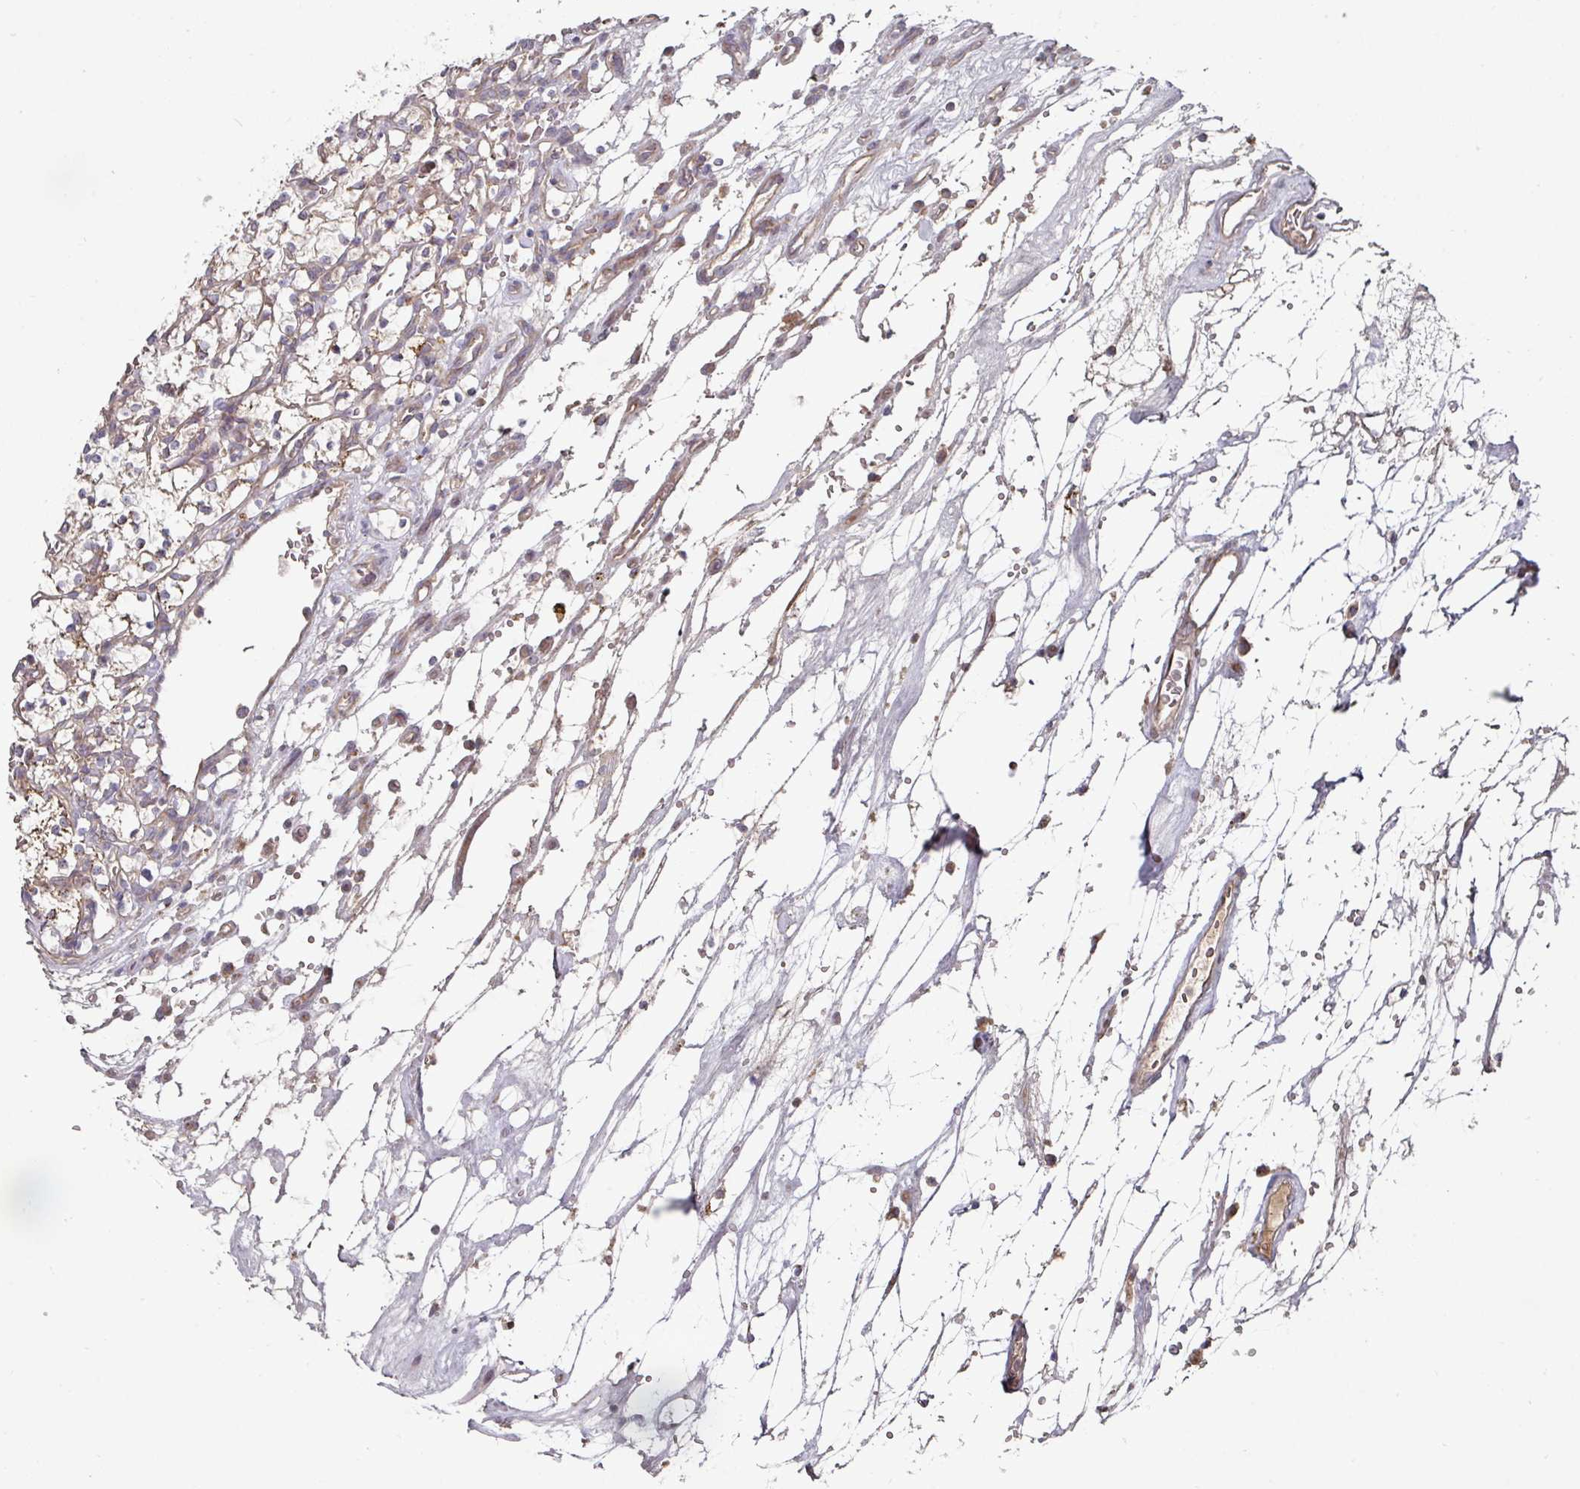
{"staining": {"intensity": "negative", "quantity": "none", "location": "none"}, "tissue": "renal cancer", "cell_type": "Tumor cells", "image_type": "cancer", "snomed": [{"axis": "morphology", "description": "Adenocarcinoma, NOS"}, {"axis": "topography", "description": "Kidney"}], "caption": "Immunohistochemistry photomicrograph of renal cancer stained for a protein (brown), which exhibits no staining in tumor cells.", "gene": "DNAJC7", "patient": {"sex": "female", "age": 69}}